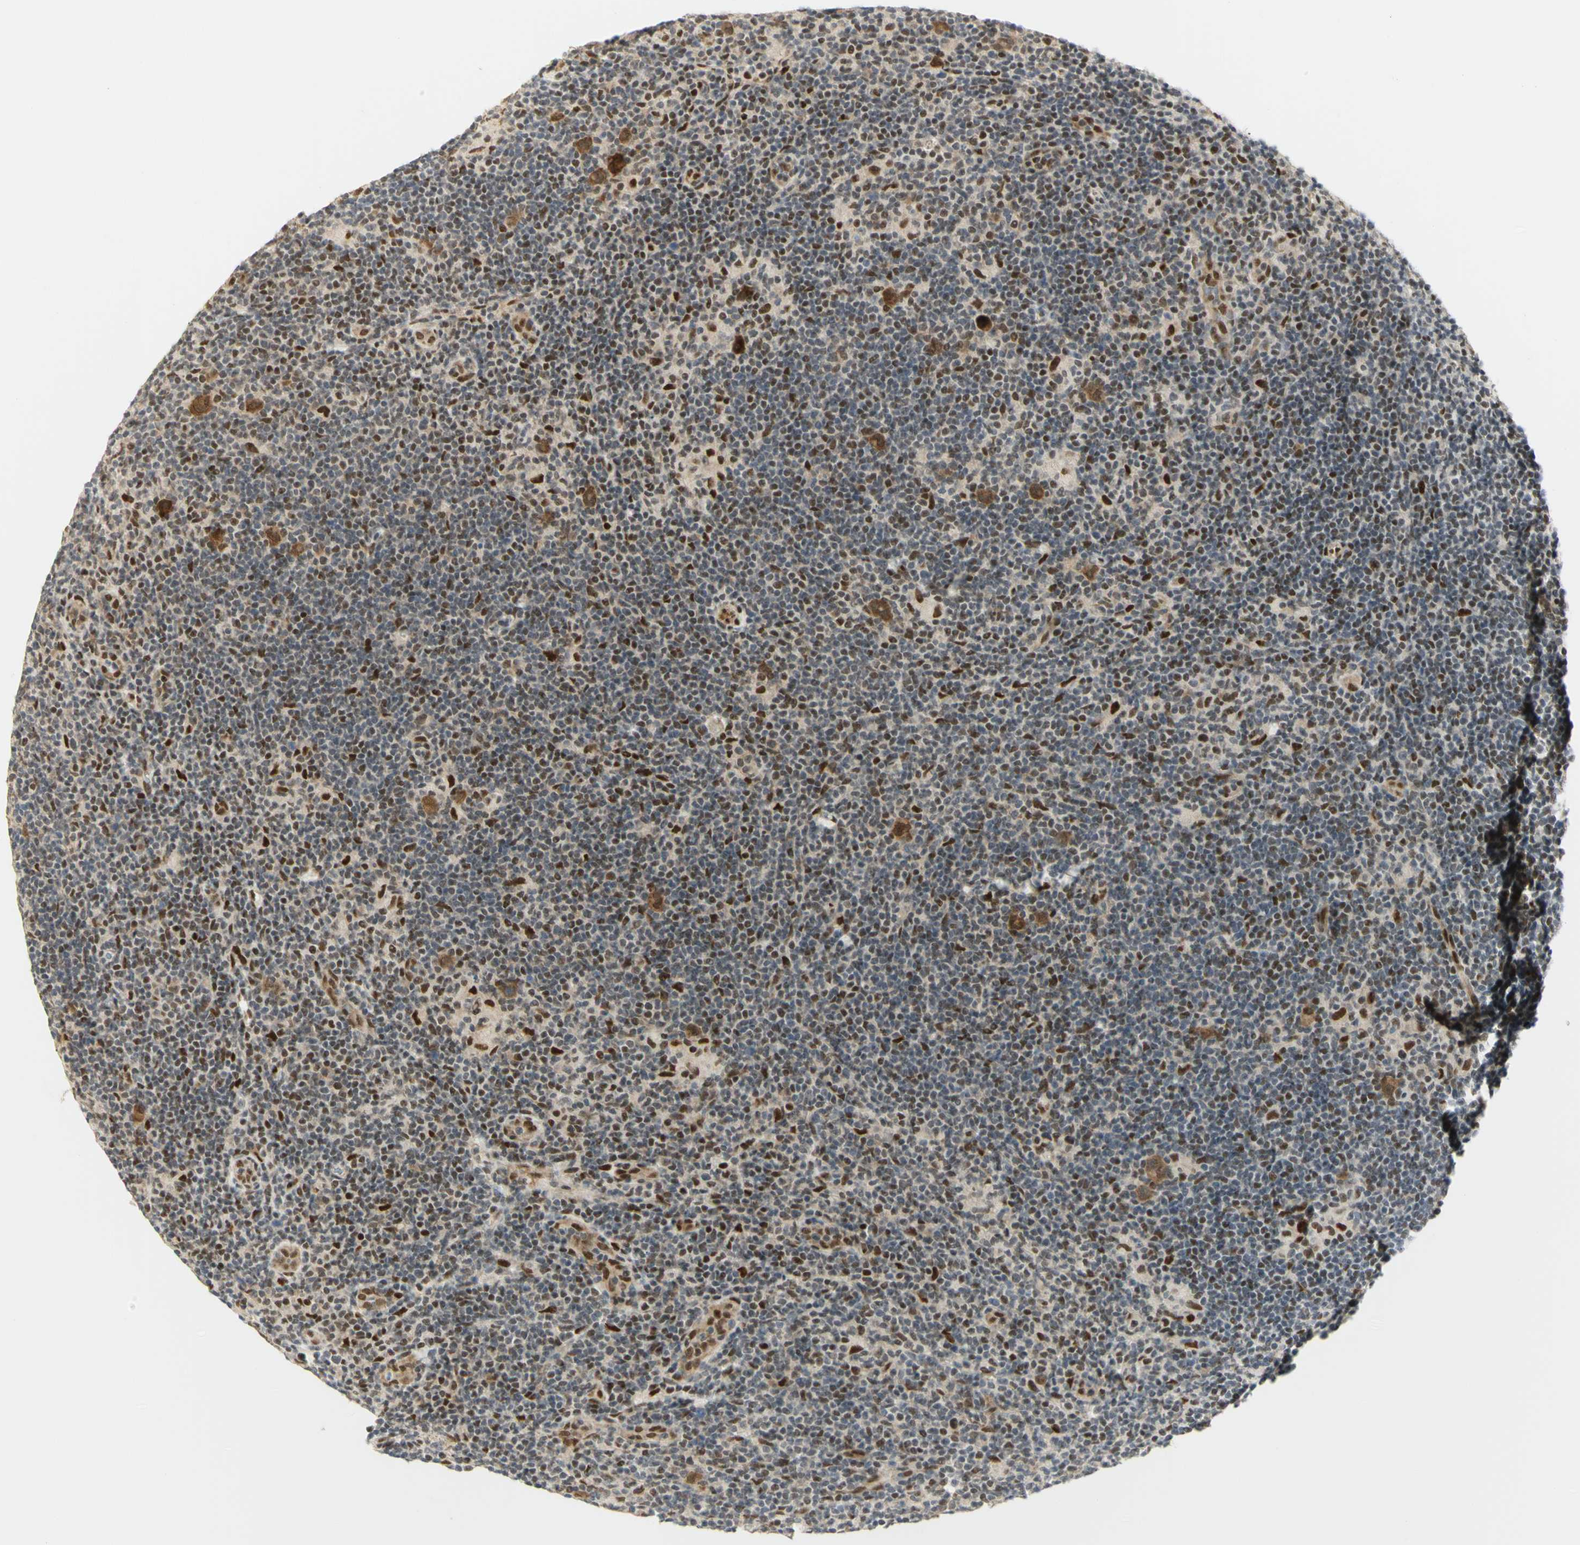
{"staining": {"intensity": "moderate", "quantity": ">75%", "location": "cytoplasmic/membranous,nuclear"}, "tissue": "lymphoma", "cell_type": "Tumor cells", "image_type": "cancer", "snomed": [{"axis": "morphology", "description": "Hodgkin's disease, NOS"}, {"axis": "topography", "description": "Lymph node"}], "caption": "Hodgkin's disease stained with a brown dye shows moderate cytoplasmic/membranous and nuclear positive staining in about >75% of tumor cells.", "gene": "DDX1", "patient": {"sex": "female", "age": 57}}